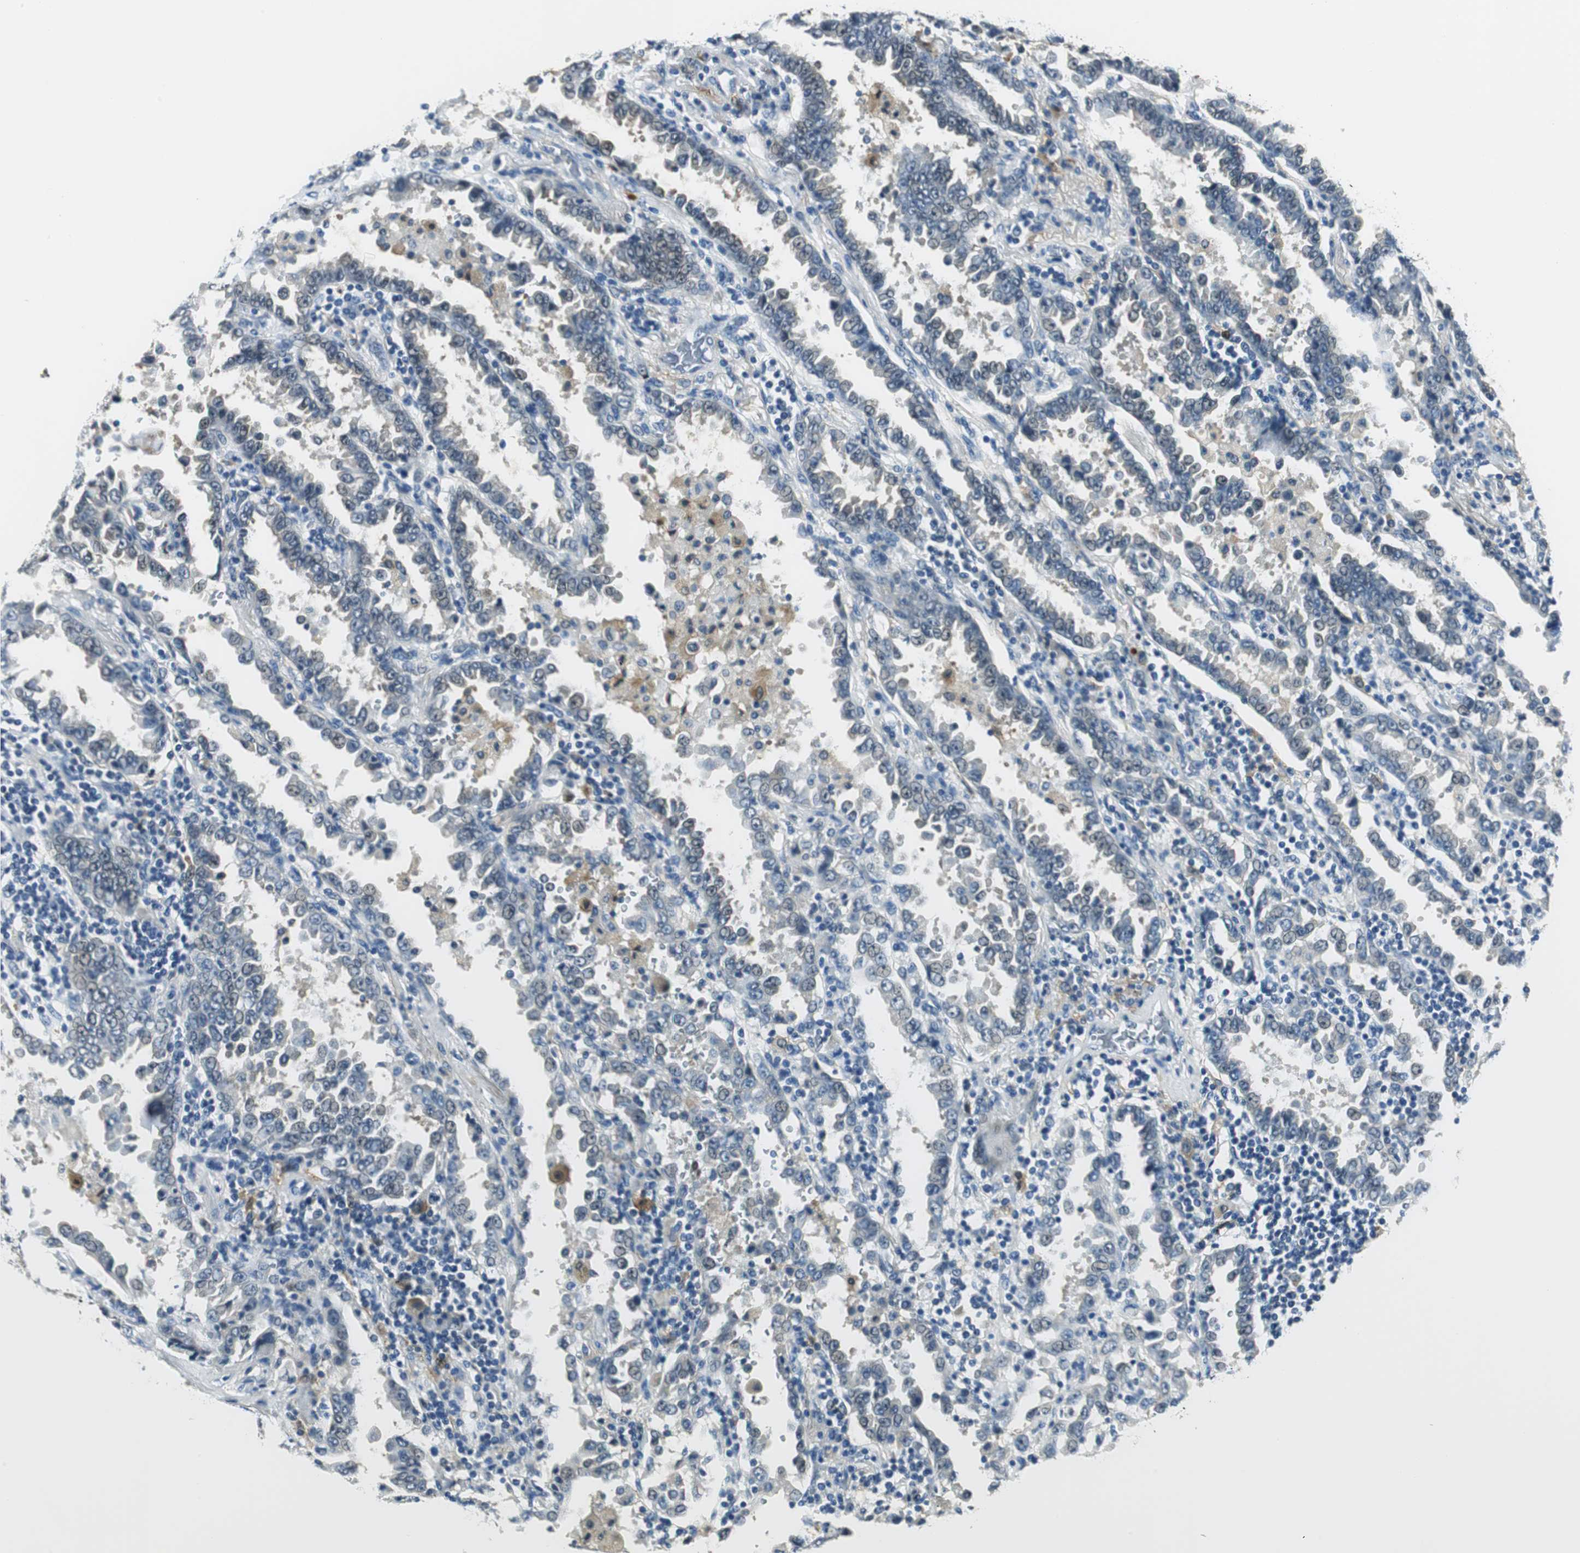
{"staining": {"intensity": "negative", "quantity": "none", "location": "none"}, "tissue": "lung cancer", "cell_type": "Tumor cells", "image_type": "cancer", "snomed": [{"axis": "morphology", "description": "Normal tissue, NOS"}, {"axis": "morphology", "description": "Inflammation, NOS"}, {"axis": "morphology", "description": "Adenocarcinoma, NOS"}, {"axis": "topography", "description": "Lung"}], "caption": "High power microscopy image of an immunohistochemistry histopathology image of lung cancer (adenocarcinoma), revealing no significant staining in tumor cells. Nuclei are stained in blue.", "gene": "ME1", "patient": {"sex": "female", "age": 64}}